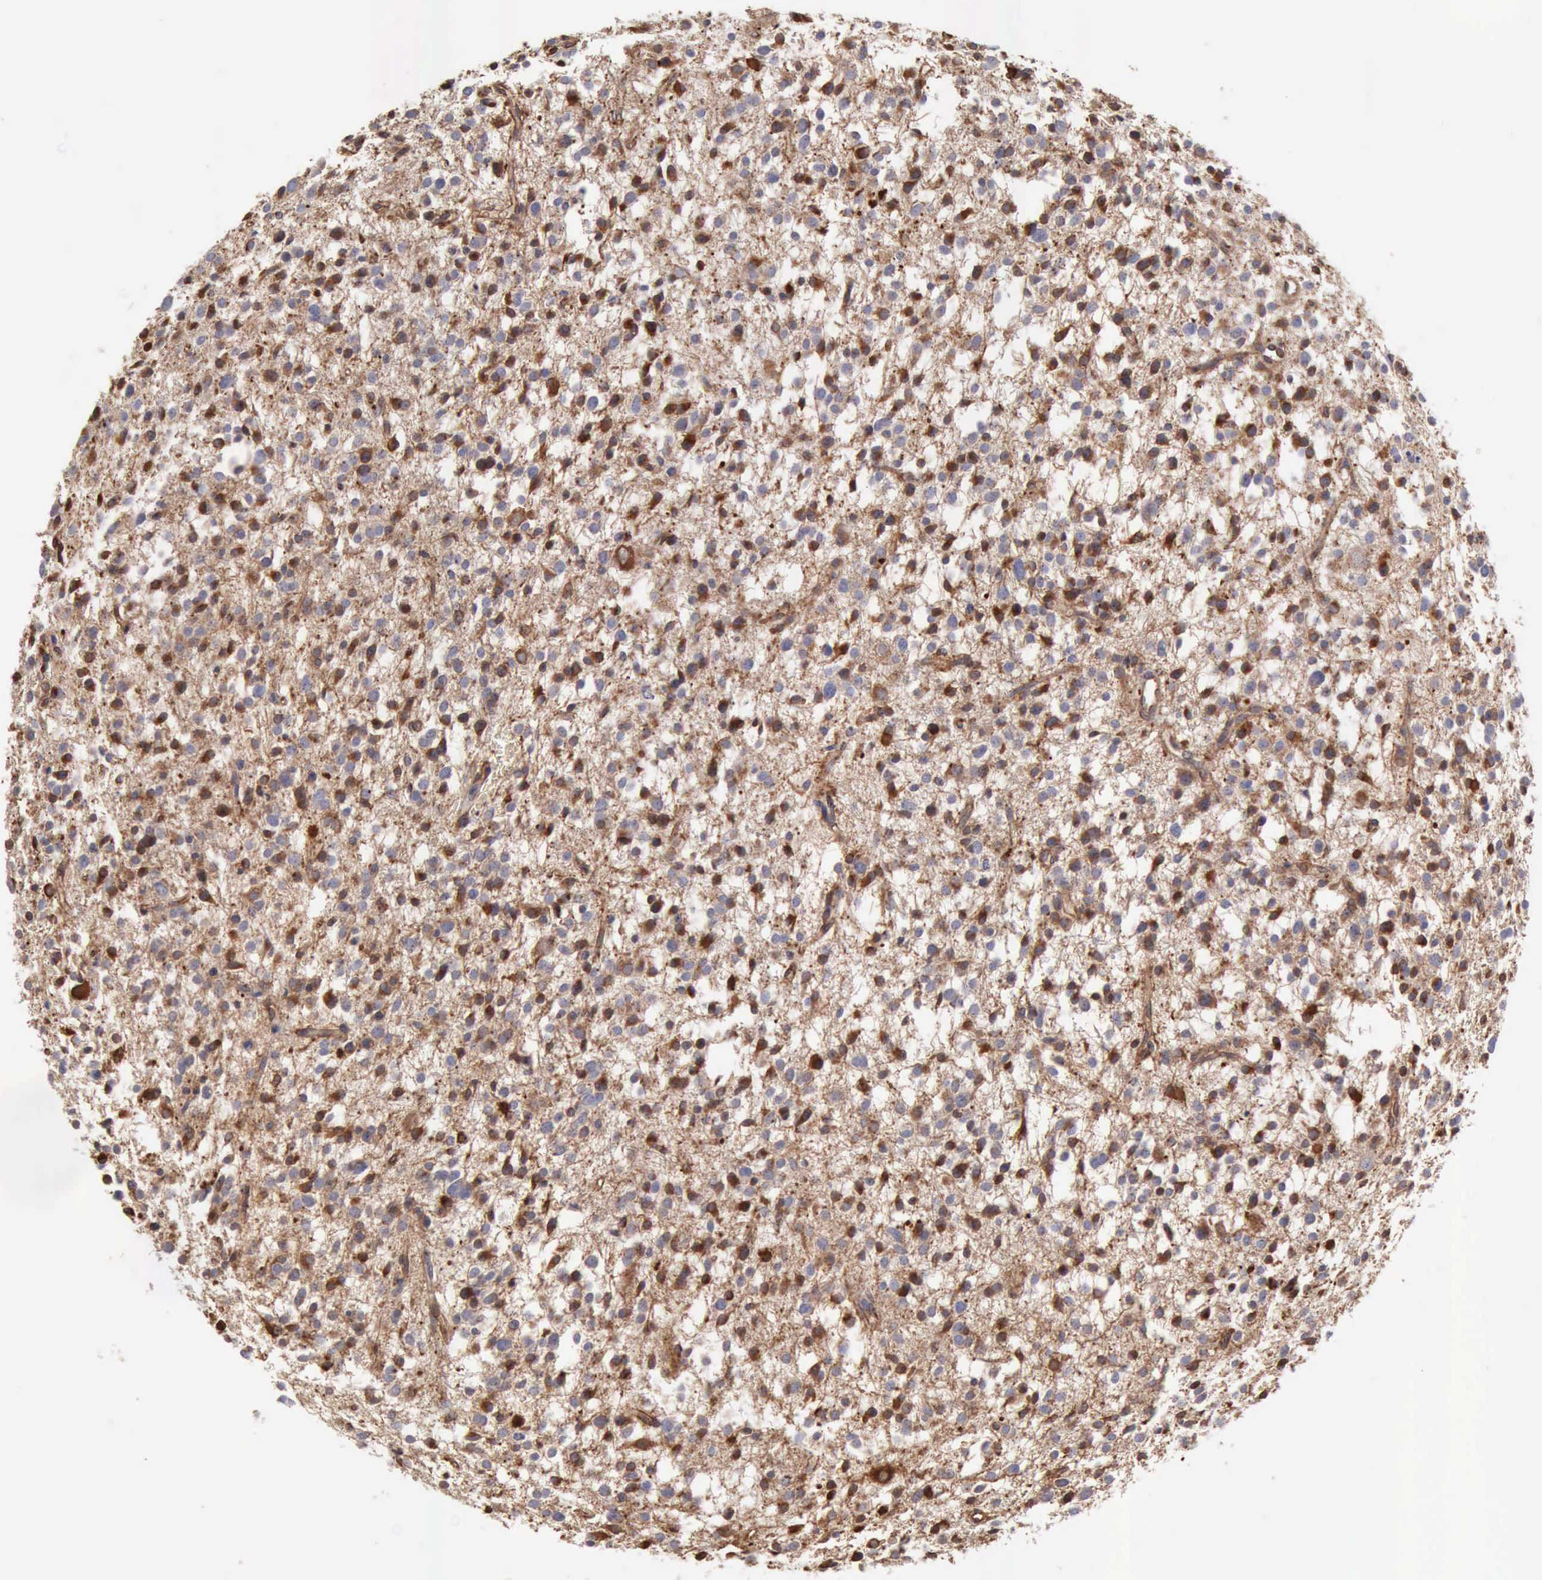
{"staining": {"intensity": "strong", "quantity": ">75%", "location": "cytoplasmic/membranous,nuclear"}, "tissue": "glioma", "cell_type": "Tumor cells", "image_type": "cancer", "snomed": [{"axis": "morphology", "description": "Glioma, malignant, Low grade"}, {"axis": "topography", "description": "Brain"}], "caption": "Human malignant low-grade glioma stained with a protein marker exhibits strong staining in tumor cells.", "gene": "APOL2", "patient": {"sex": "female", "age": 36}}